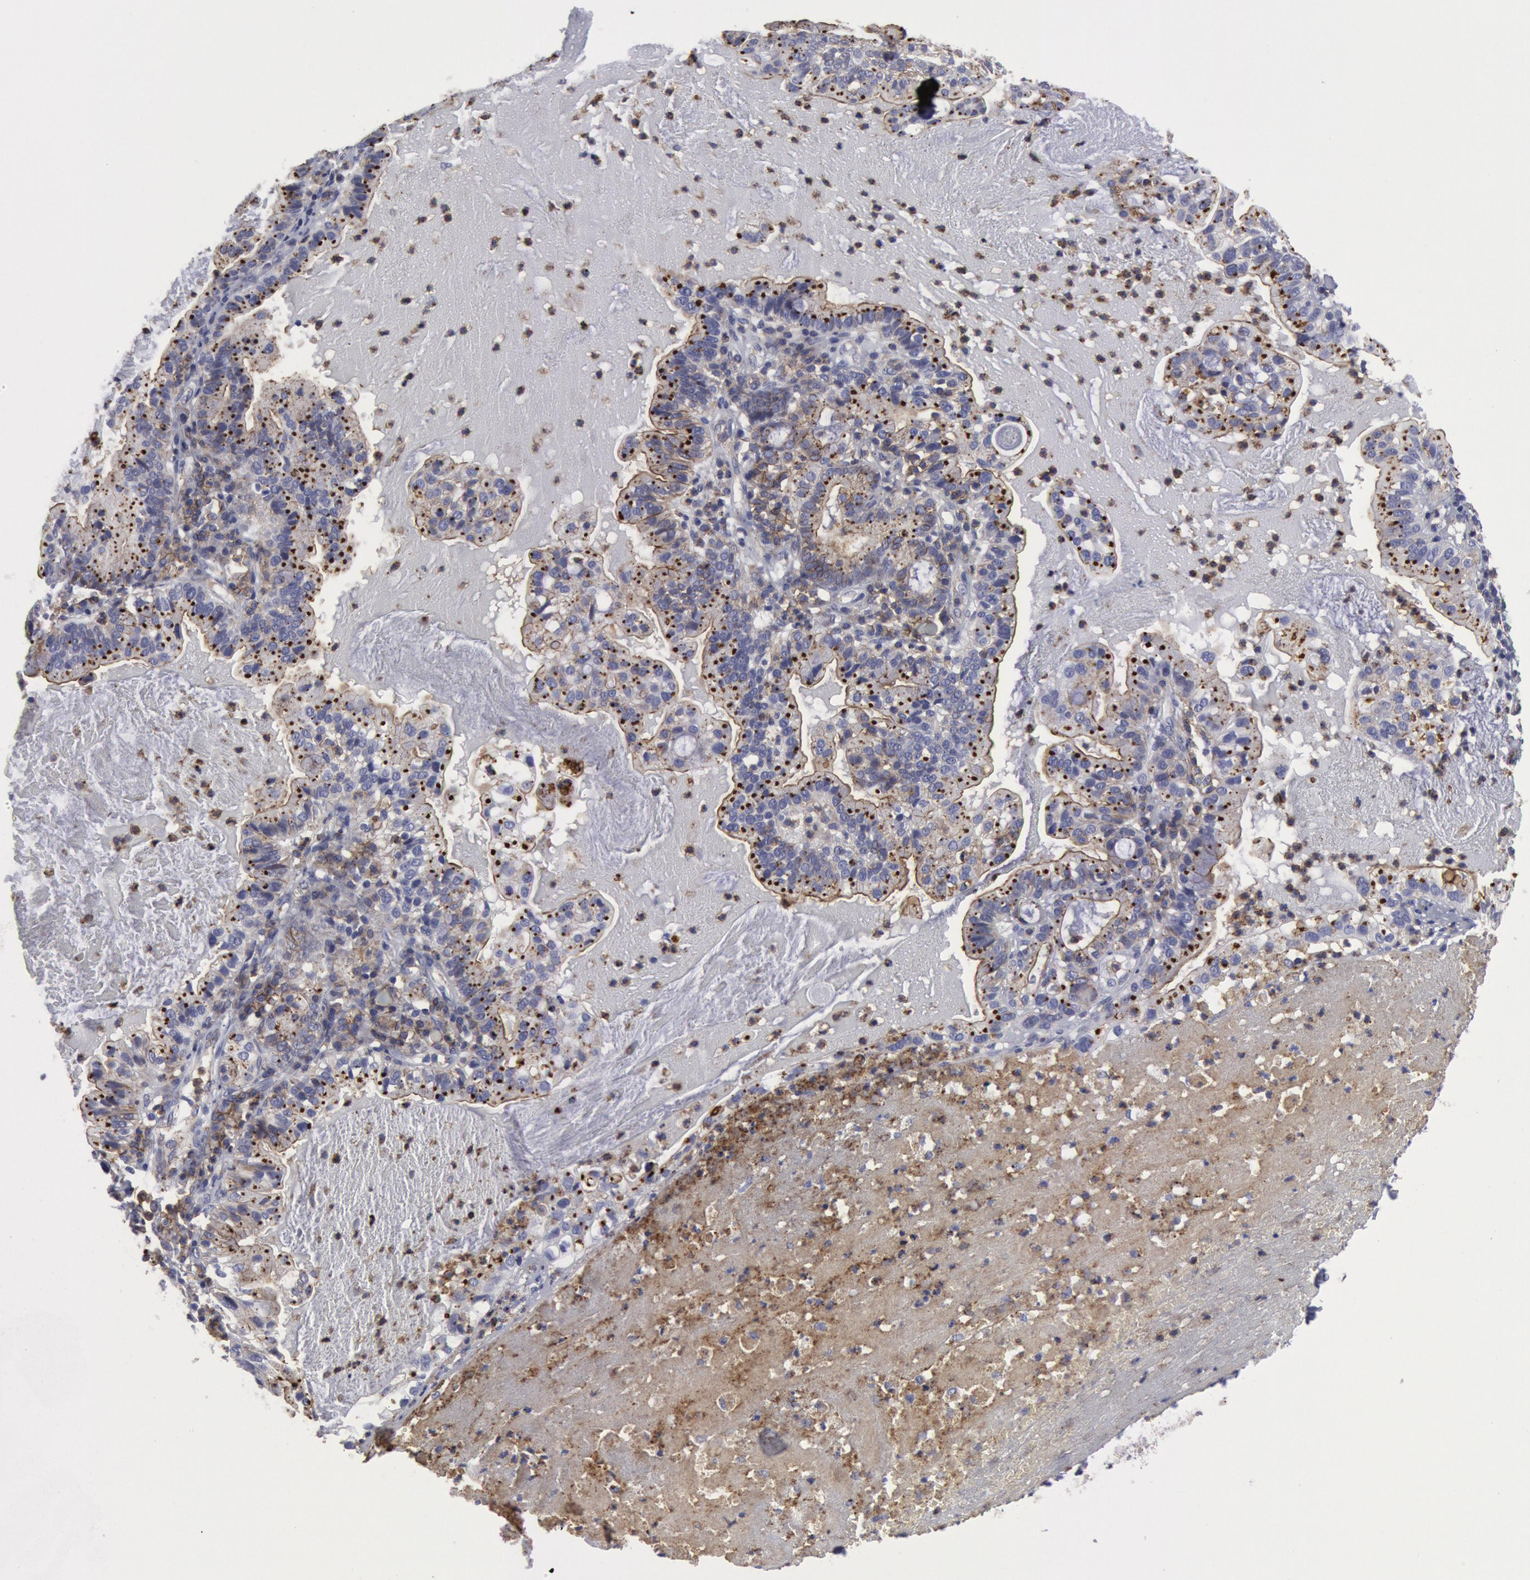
{"staining": {"intensity": "negative", "quantity": "none", "location": "none"}, "tissue": "cervical cancer", "cell_type": "Tumor cells", "image_type": "cancer", "snomed": [{"axis": "morphology", "description": "Adenocarcinoma, NOS"}, {"axis": "topography", "description": "Cervix"}], "caption": "IHC micrograph of human cervical cancer stained for a protein (brown), which shows no staining in tumor cells.", "gene": "FLOT1", "patient": {"sex": "female", "age": 41}}